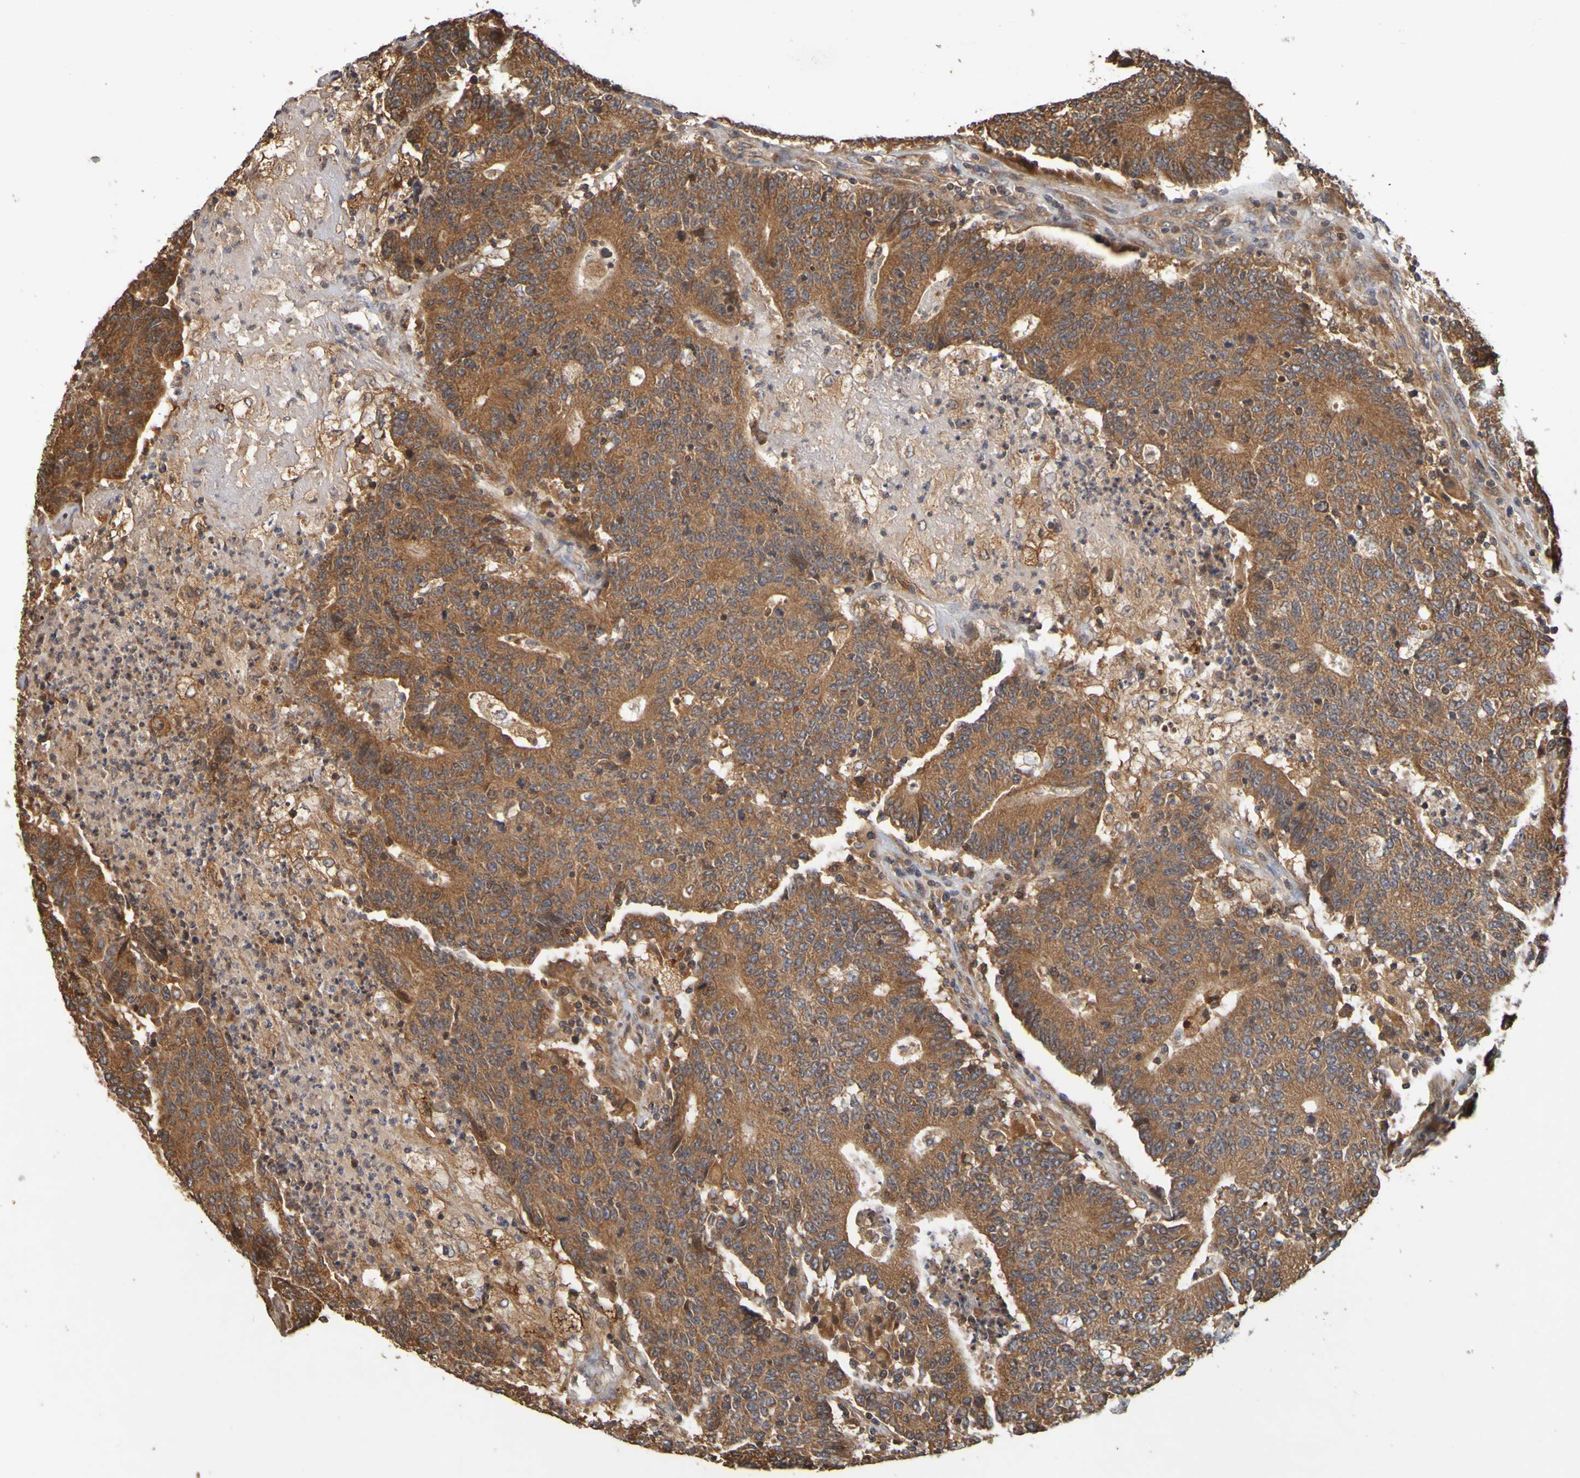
{"staining": {"intensity": "strong", "quantity": ">75%", "location": "cytoplasmic/membranous"}, "tissue": "colorectal cancer", "cell_type": "Tumor cells", "image_type": "cancer", "snomed": [{"axis": "morphology", "description": "Normal tissue, NOS"}, {"axis": "morphology", "description": "Adenocarcinoma, NOS"}, {"axis": "topography", "description": "Colon"}], "caption": "High-power microscopy captured an immunohistochemistry histopathology image of colorectal cancer, revealing strong cytoplasmic/membranous positivity in approximately >75% of tumor cells.", "gene": "OCRL", "patient": {"sex": "female", "age": 75}}